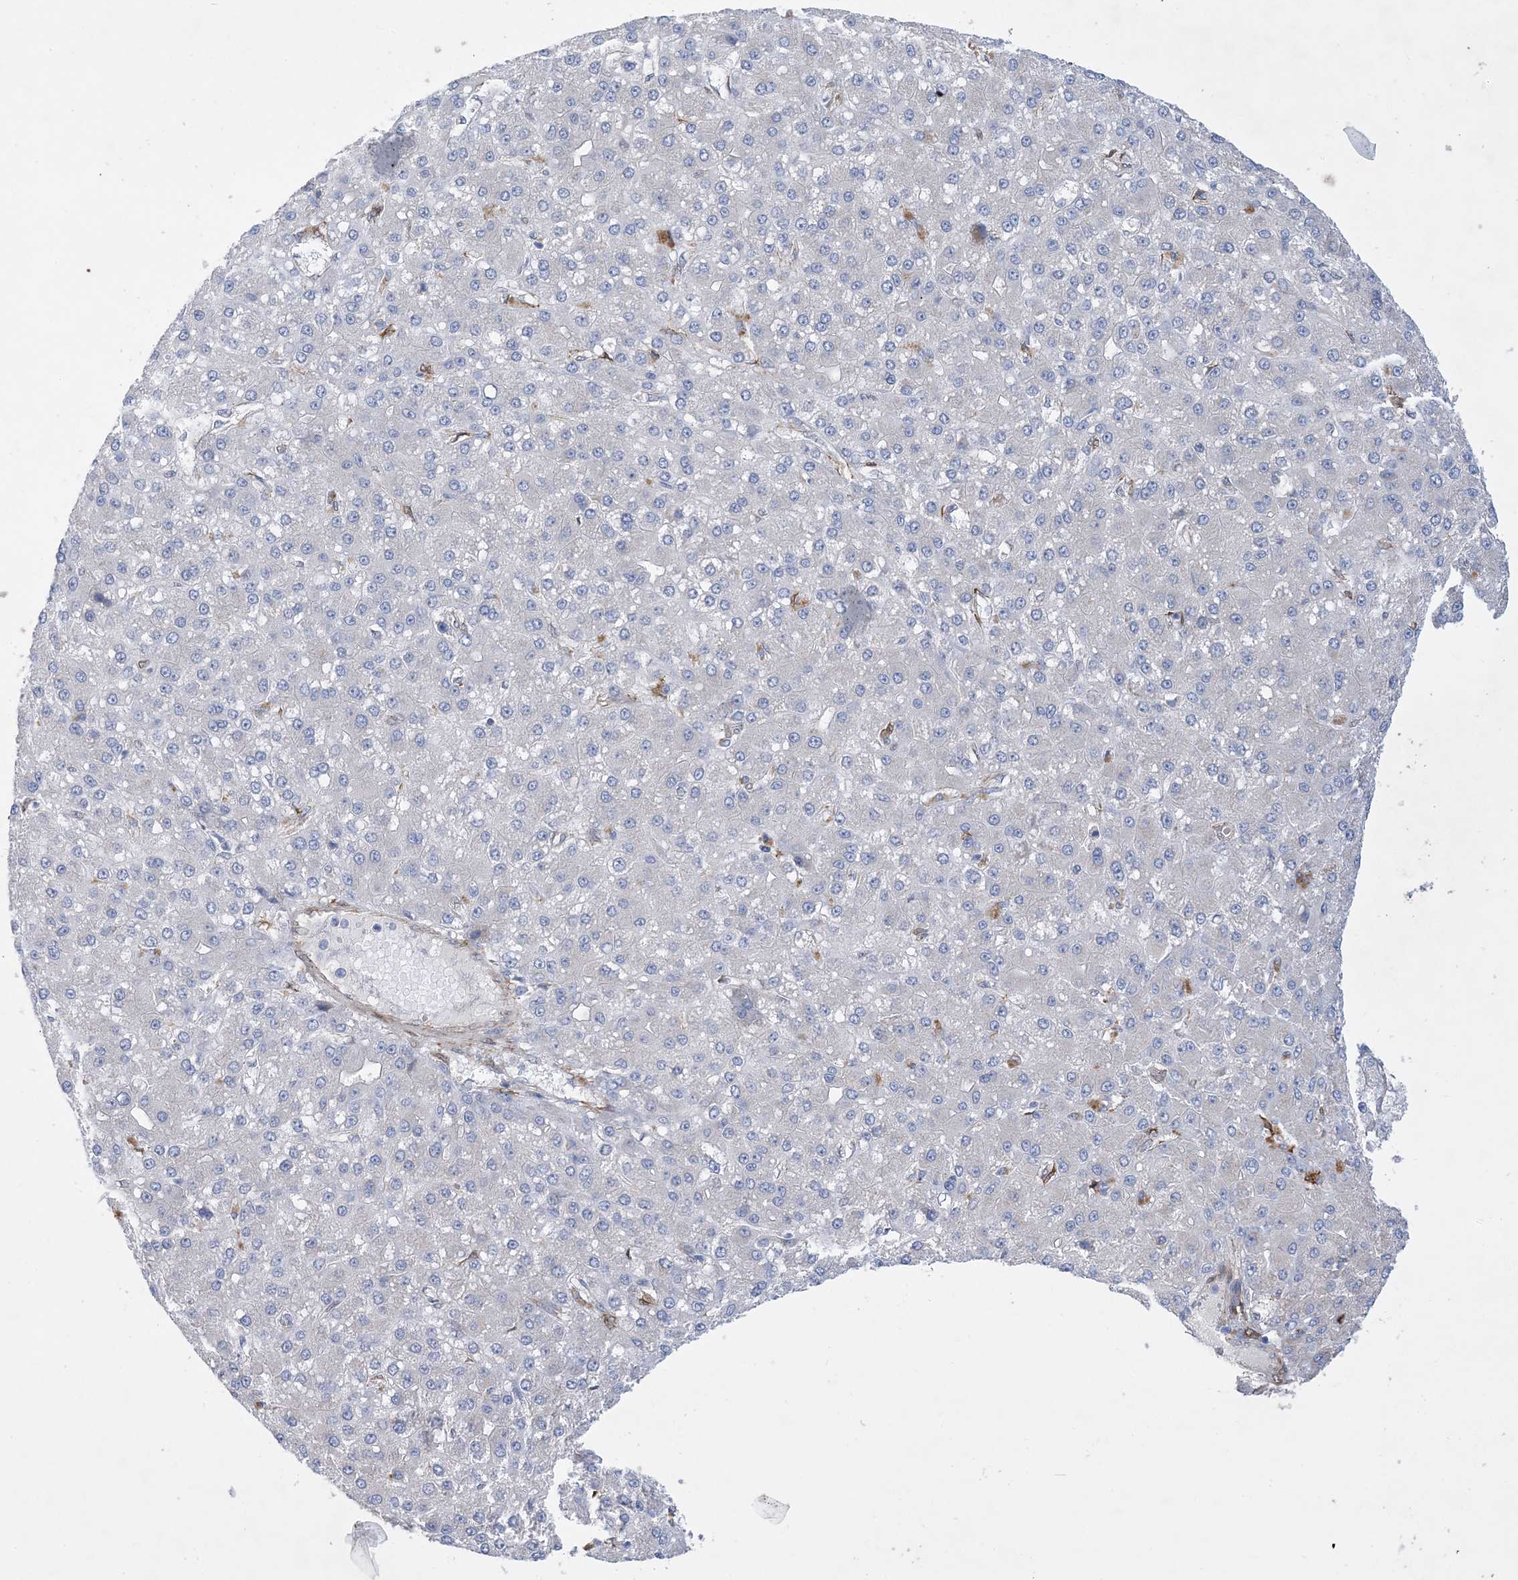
{"staining": {"intensity": "negative", "quantity": "none", "location": "none"}, "tissue": "liver cancer", "cell_type": "Tumor cells", "image_type": "cancer", "snomed": [{"axis": "morphology", "description": "Carcinoma, Hepatocellular, NOS"}, {"axis": "topography", "description": "Liver"}], "caption": "DAB immunohistochemical staining of hepatocellular carcinoma (liver) displays no significant positivity in tumor cells. (DAB immunohistochemistry with hematoxylin counter stain).", "gene": "RBMS3", "patient": {"sex": "male", "age": 67}}